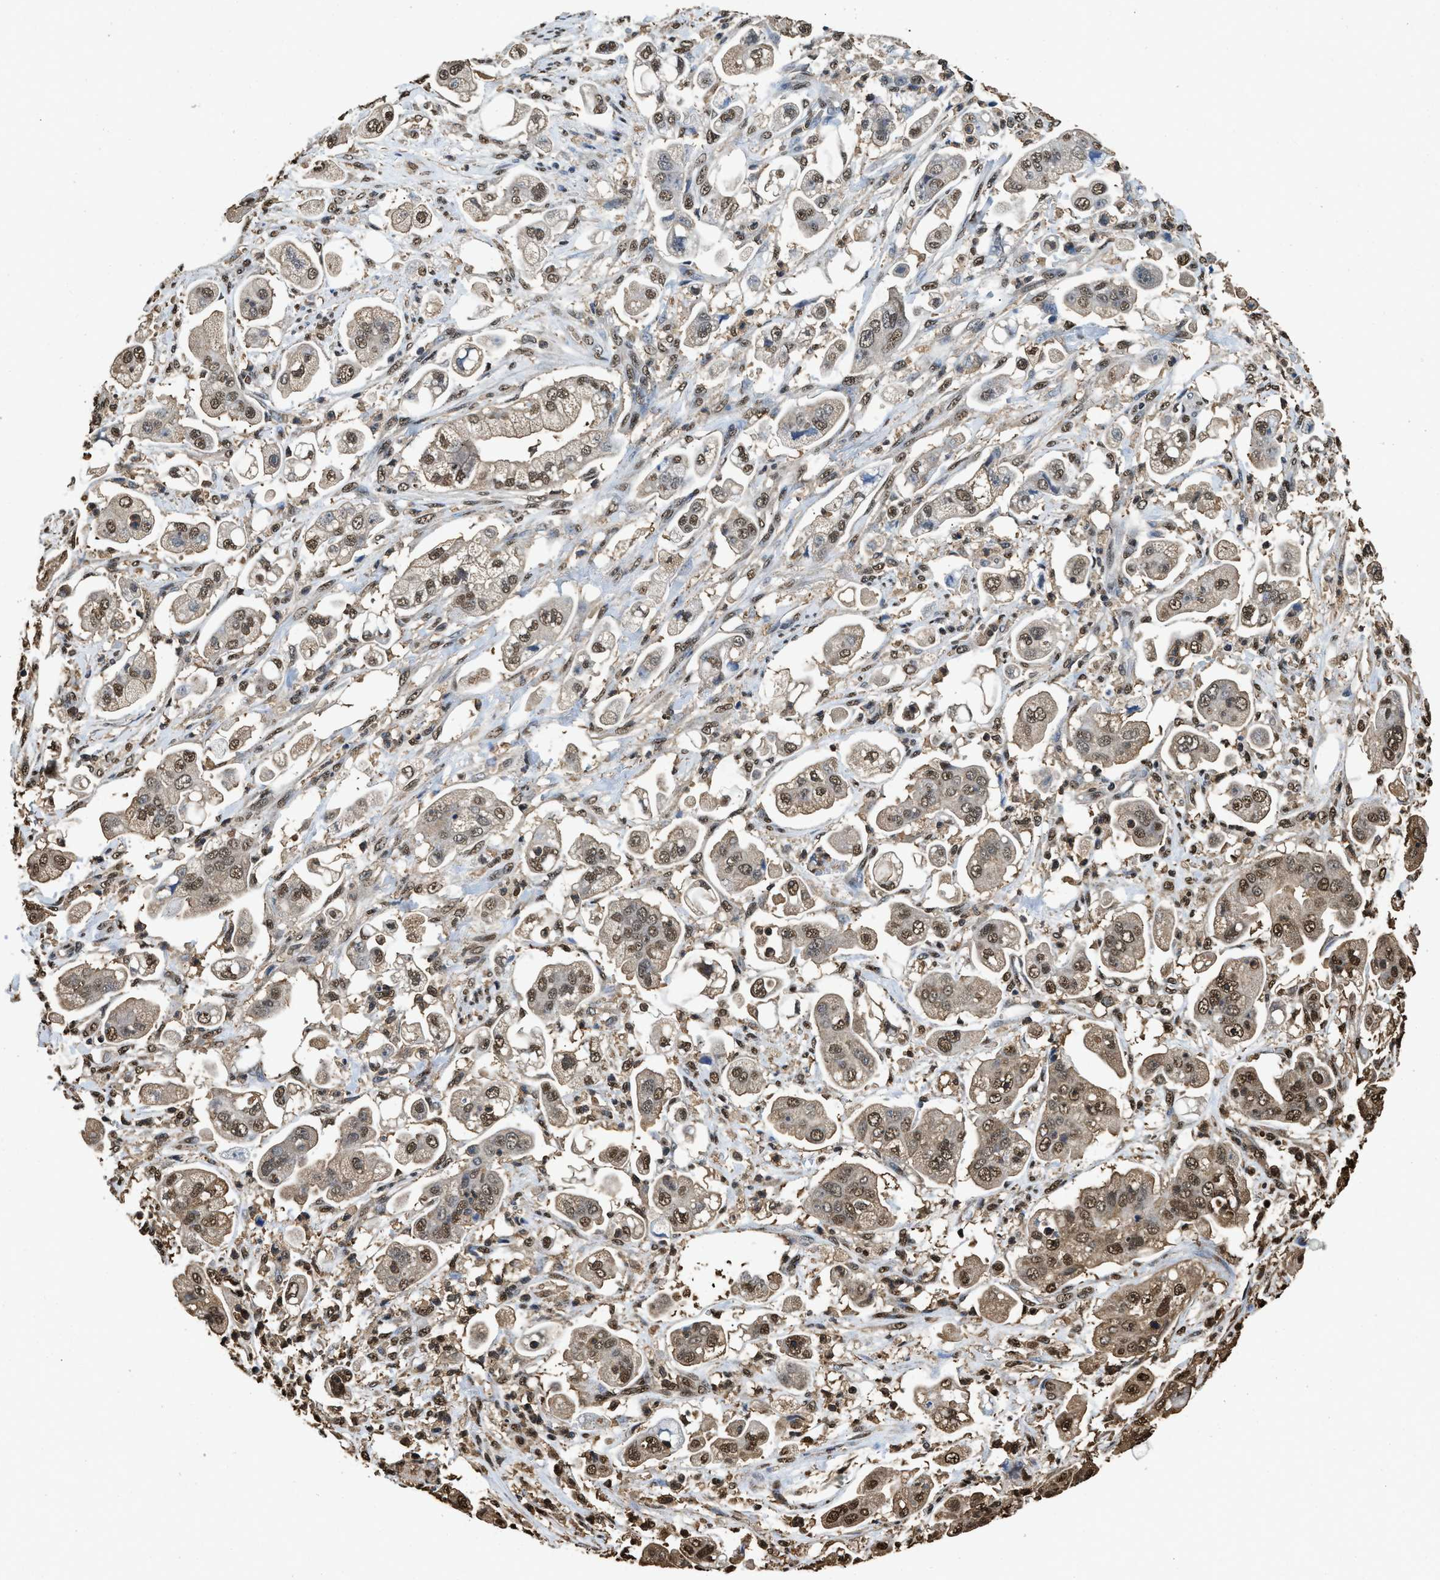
{"staining": {"intensity": "moderate", "quantity": ">75%", "location": "cytoplasmic/membranous,nuclear"}, "tissue": "stomach cancer", "cell_type": "Tumor cells", "image_type": "cancer", "snomed": [{"axis": "morphology", "description": "Adenocarcinoma, NOS"}, {"axis": "topography", "description": "Stomach"}], "caption": "The image demonstrates immunohistochemical staining of adenocarcinoma (stomach). There is moderate cytoplasmic/membranous and nuclear expression is identified in about >75% of tumor cells.", "gene": "GAPDH", "patient": {"sex": "male", "age": 62}}